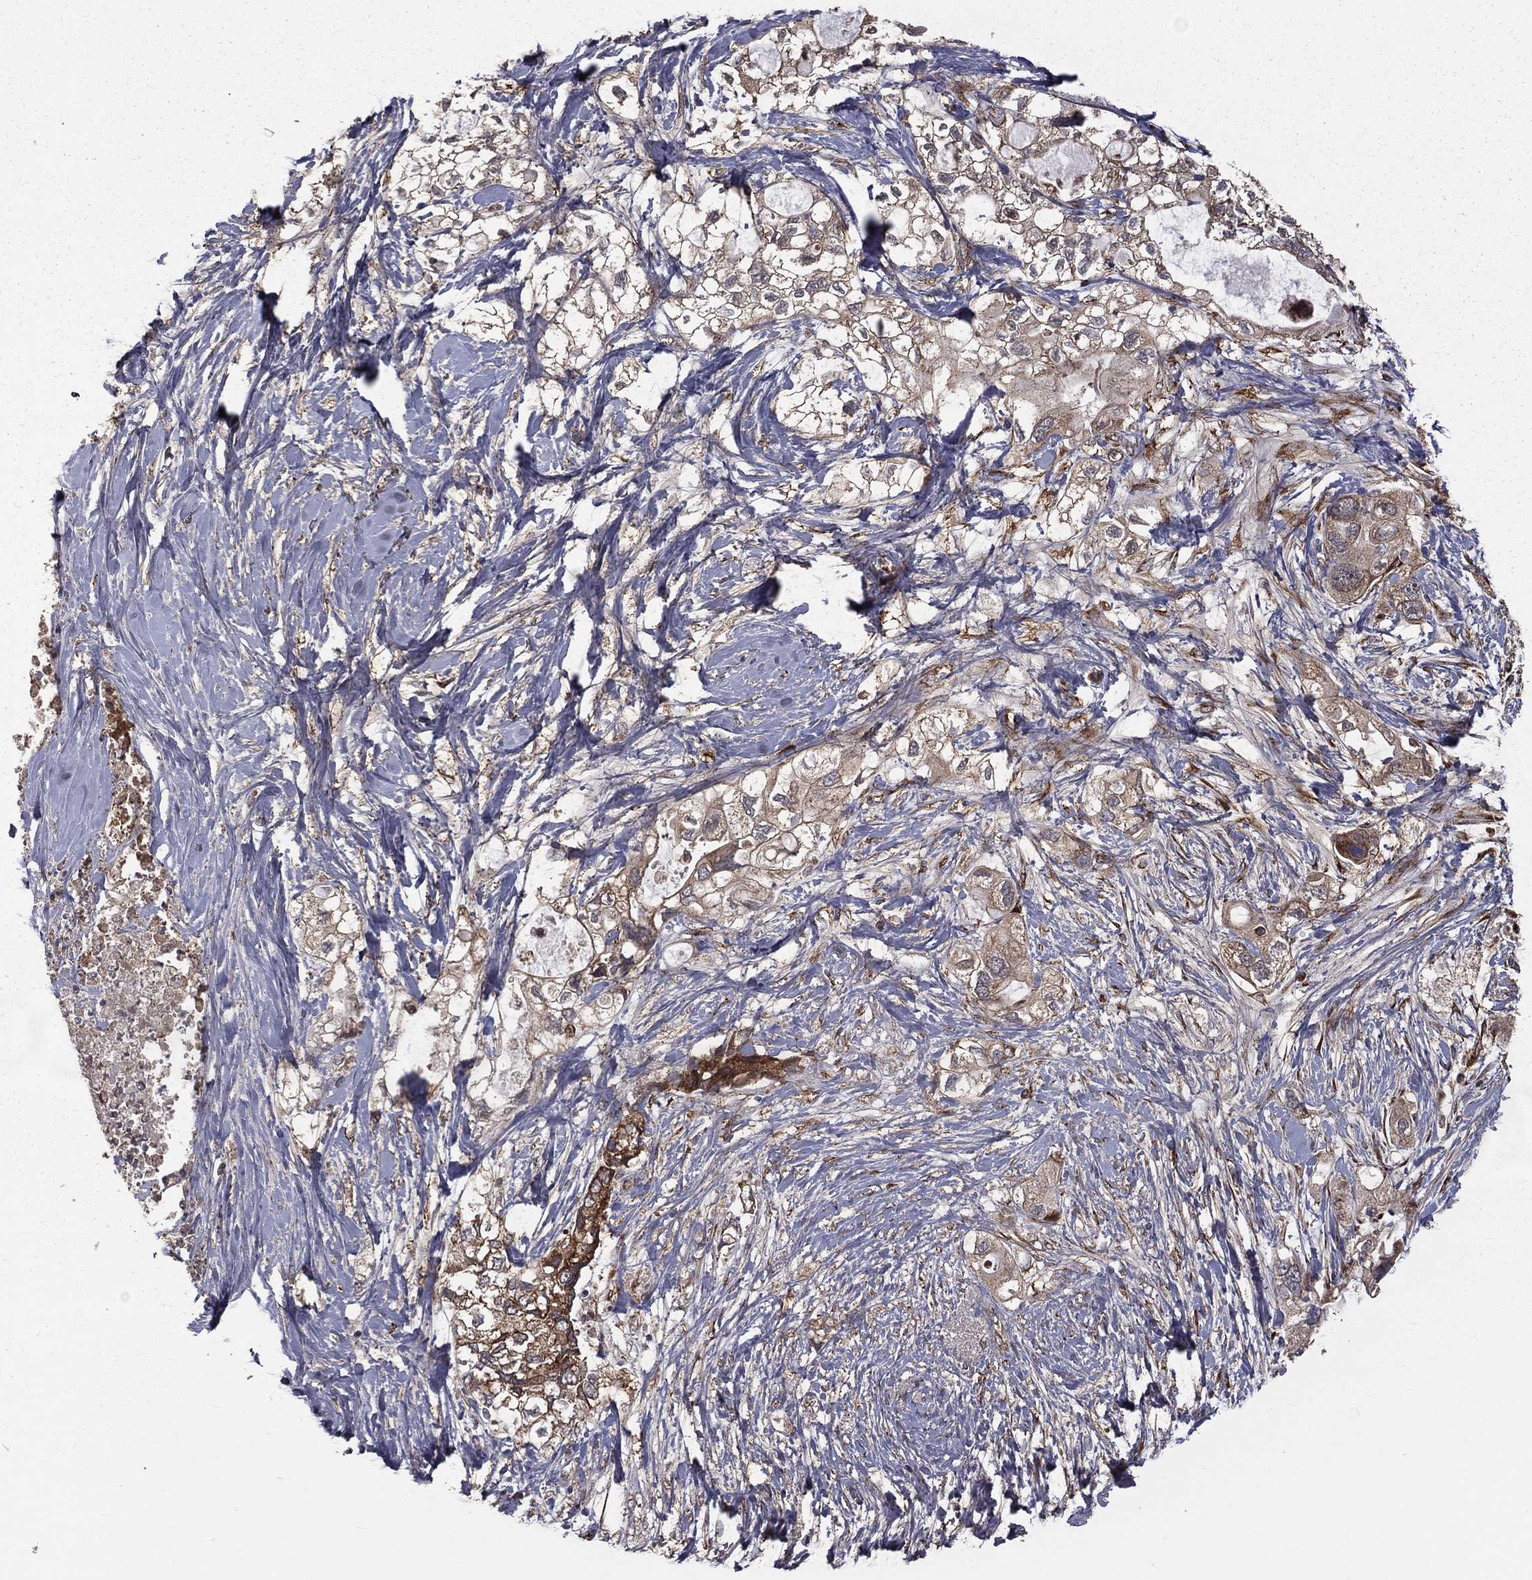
{"staining": {"intensity": "moderate", "quantity": "25%-75%", "location": "cytoplasmic/membranous"}, "tissue": "pancreatic cancer", "cell_type": "Tumor cells", "image_type": "cancer", "snomed": [{"axis": "morphology", "description": "Adenocarcinoma, NOS"}, {"axis": "topography", "description": "Pancreas"}], "caption": "Pancreatic cancer stained with a brown dye displays moderate cytoplasmic/membranous positive positivity in approximately 25%-75% of tumor cells.", "gene": "OLFML1", "patient": {"sex": "female", "age": 56}}